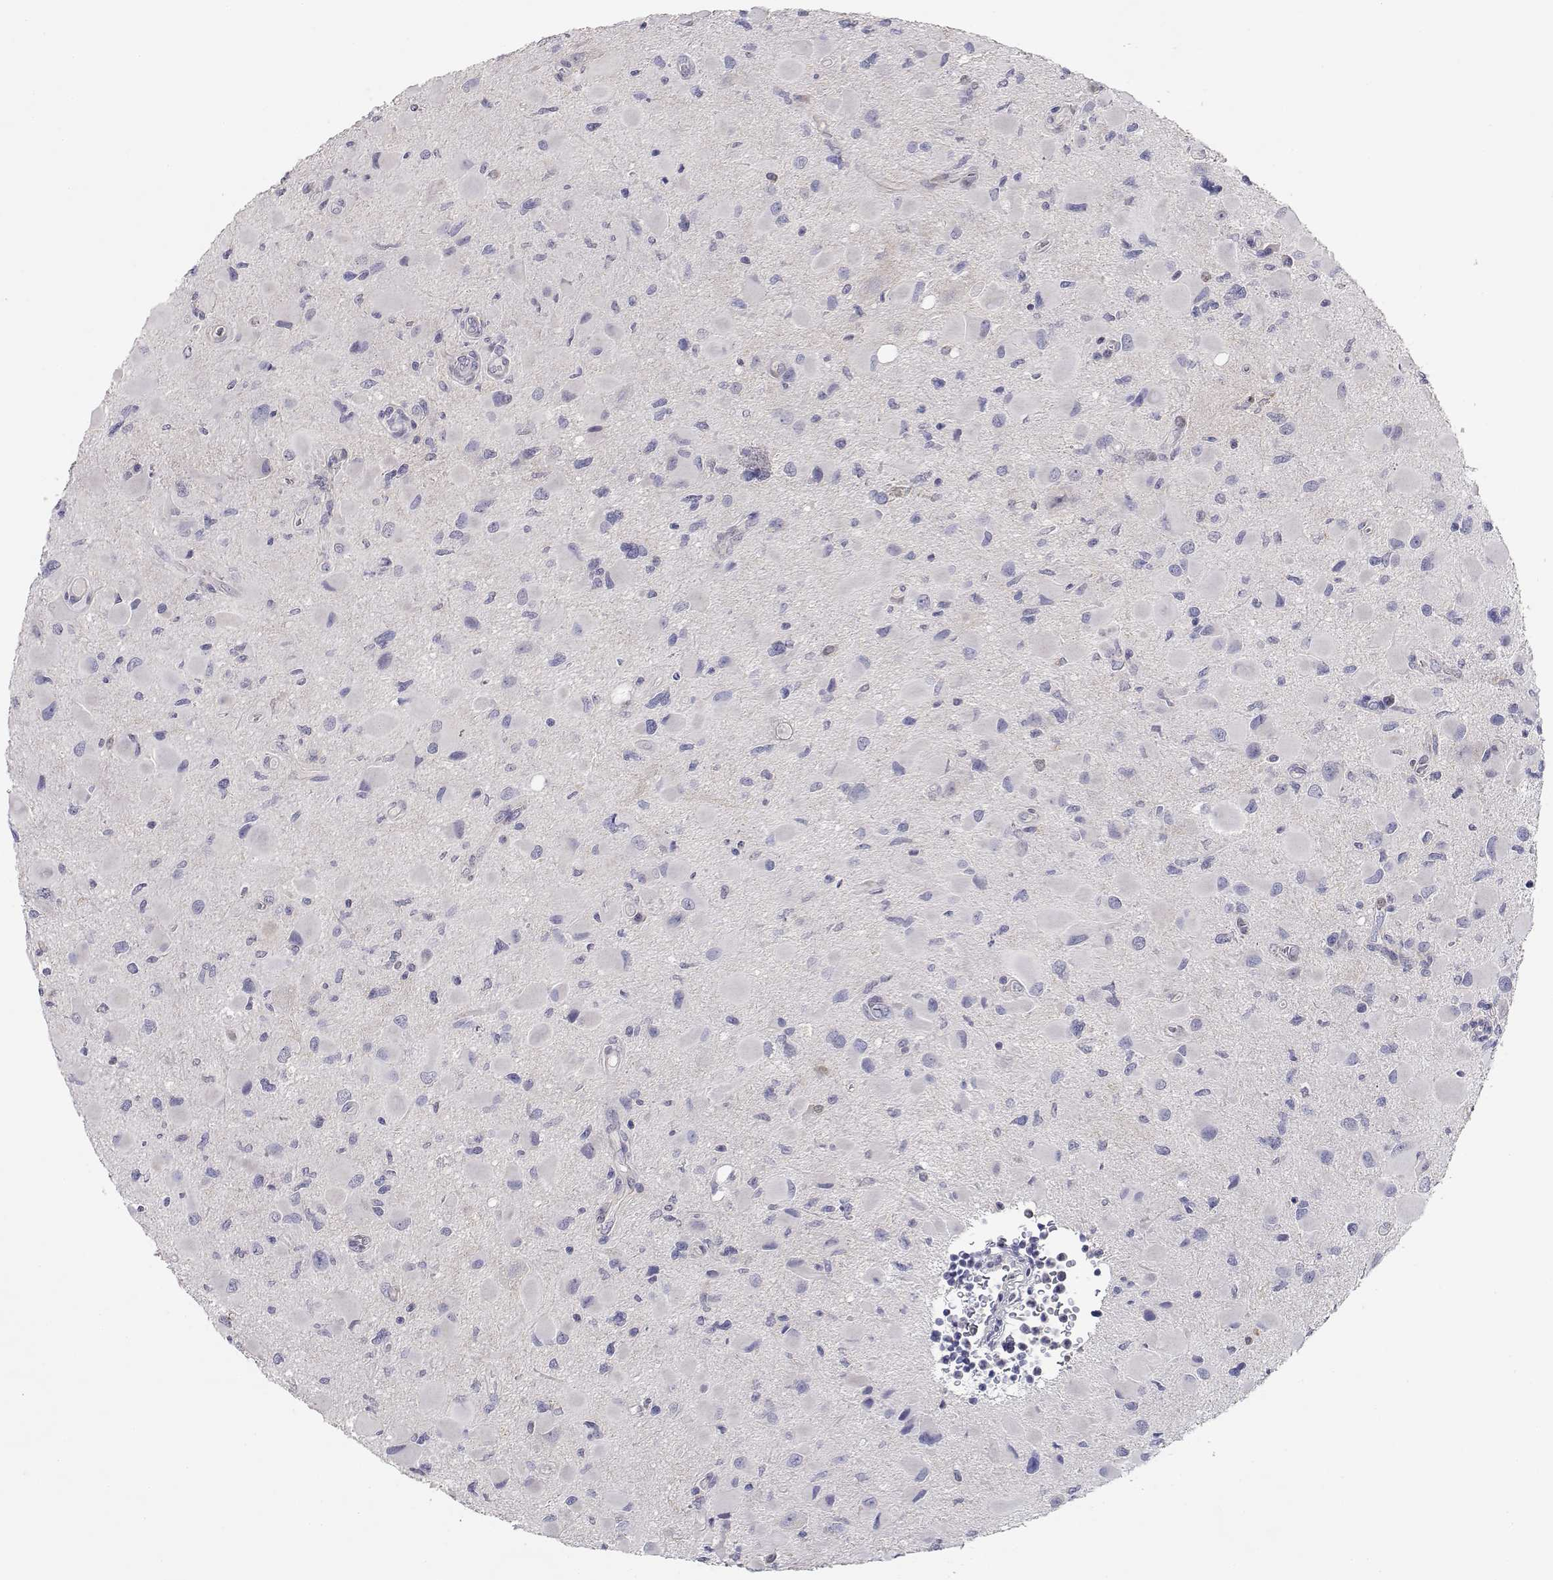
{"staining": {"intensity": "negative", "quantity": "none", "location": "none"}, "tissue": "glioma", "cell_type": "Tumor cells", "image_type": "cancer", "snomed": [{"axis": "morphology", "description": "Glioma, malignant, Low grade"}, {"axis": "topography", "description": "Brain"}], "caption": "IHC of malignant glioma (low-grade) shows no positivity in tumor cells. Nuclei are stained in blue.", "gene": "ADA", "patient": {"sex": "female", "age": 32}}